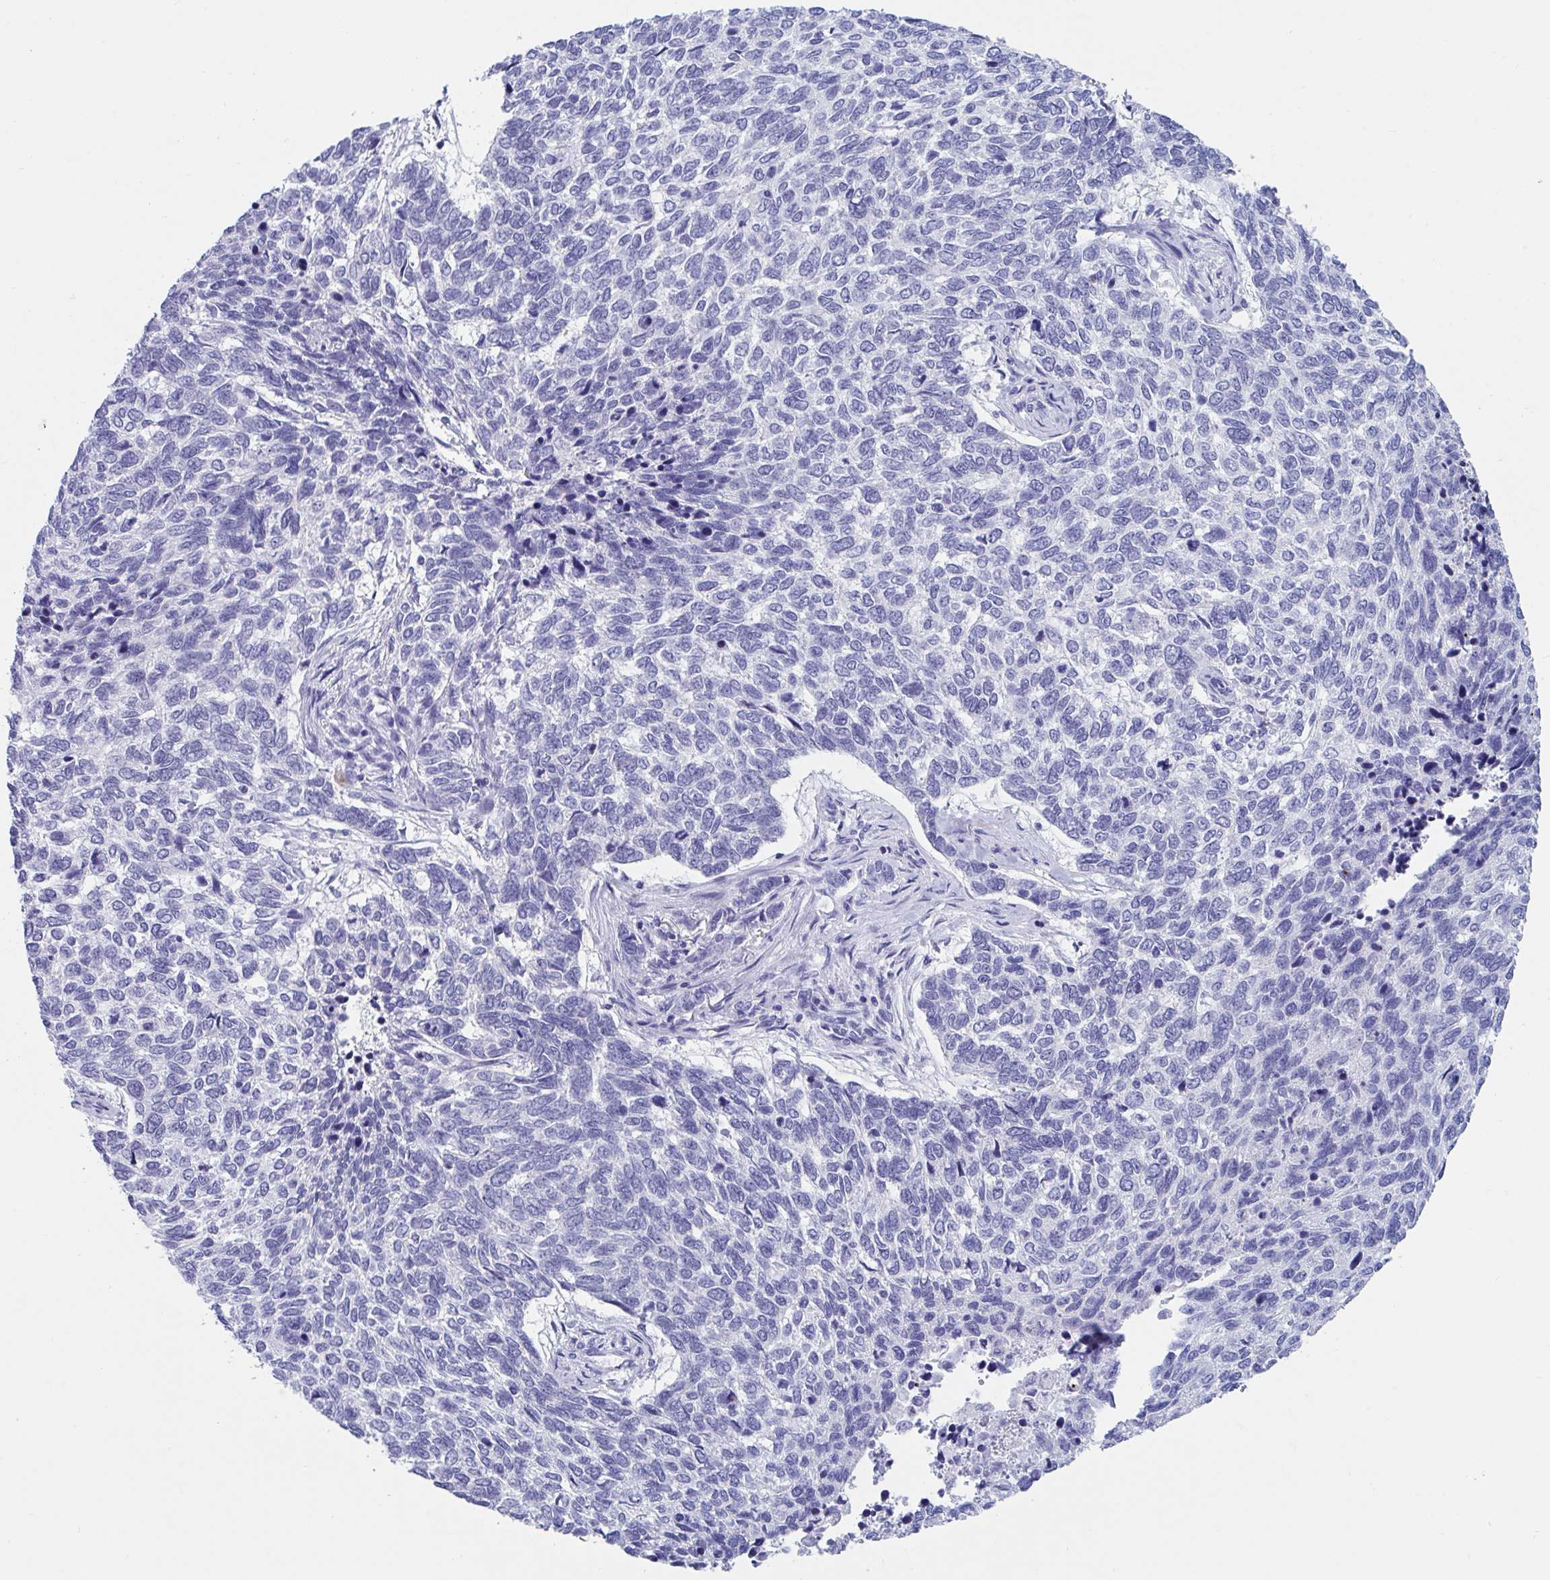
{"staining": {"intensity": "negative", "quantity": "none", "location": "none"}, "tissue": "skin cancer", "cell_type": "Tumor cells", "image_type": "cancer", "snomed": [{"axis": "morphology", "description": "Basal cell carcinoma"}, {"axis": "topography", "description": "Skin"}], "caption": "This photomicrograph is of basal cell carcinoma (skin) stained with immunohistochemistry (IHC) to label a protein in brown with the nuclei are counter-stained blue. There is no expression in tumor cells.", "gene": "TTC30B", "patient": {"sex": "female", "age": 65}}